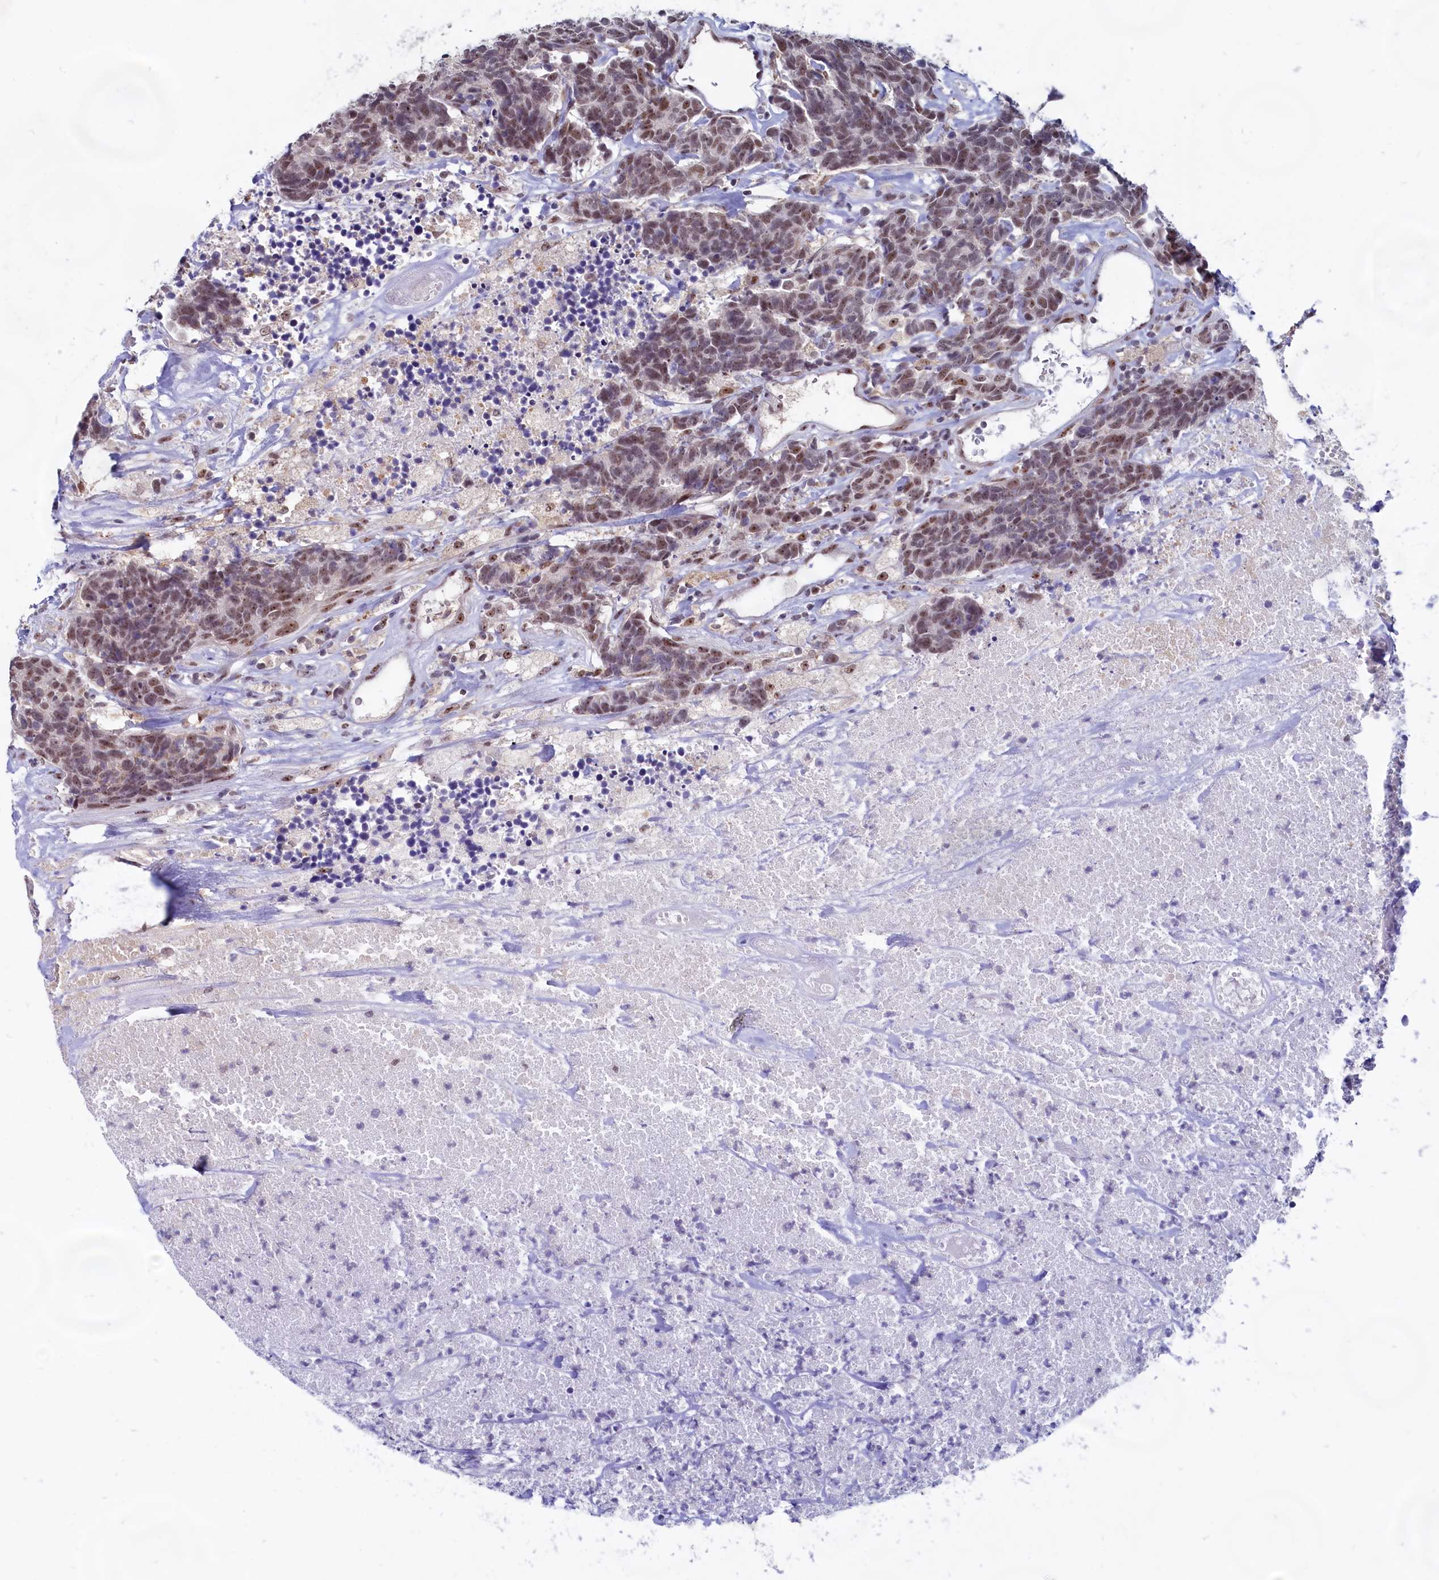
{"staining": {"intensity": "moderate", "quantity": "25%-75%", "location": "nuclear"}, "tissue": "carcinoid", "cell_type": "Tumor cells", "image_type": "cancer", "snomed": [{"axis": "morphology", "description": "Carcinoma, NOS"}, {"axis": "morphology", "description": "Carcinoid, malignant, NOS"}, {"axis": "topography", "description": "Urinary bladder"}], "caption": "A histopathology image of carcinoid stained for a protein demonstrates moderate nuclear brown staining in tumor cells.", "gene": "C1D", "patient": {"sex": "male", "age": 57}}